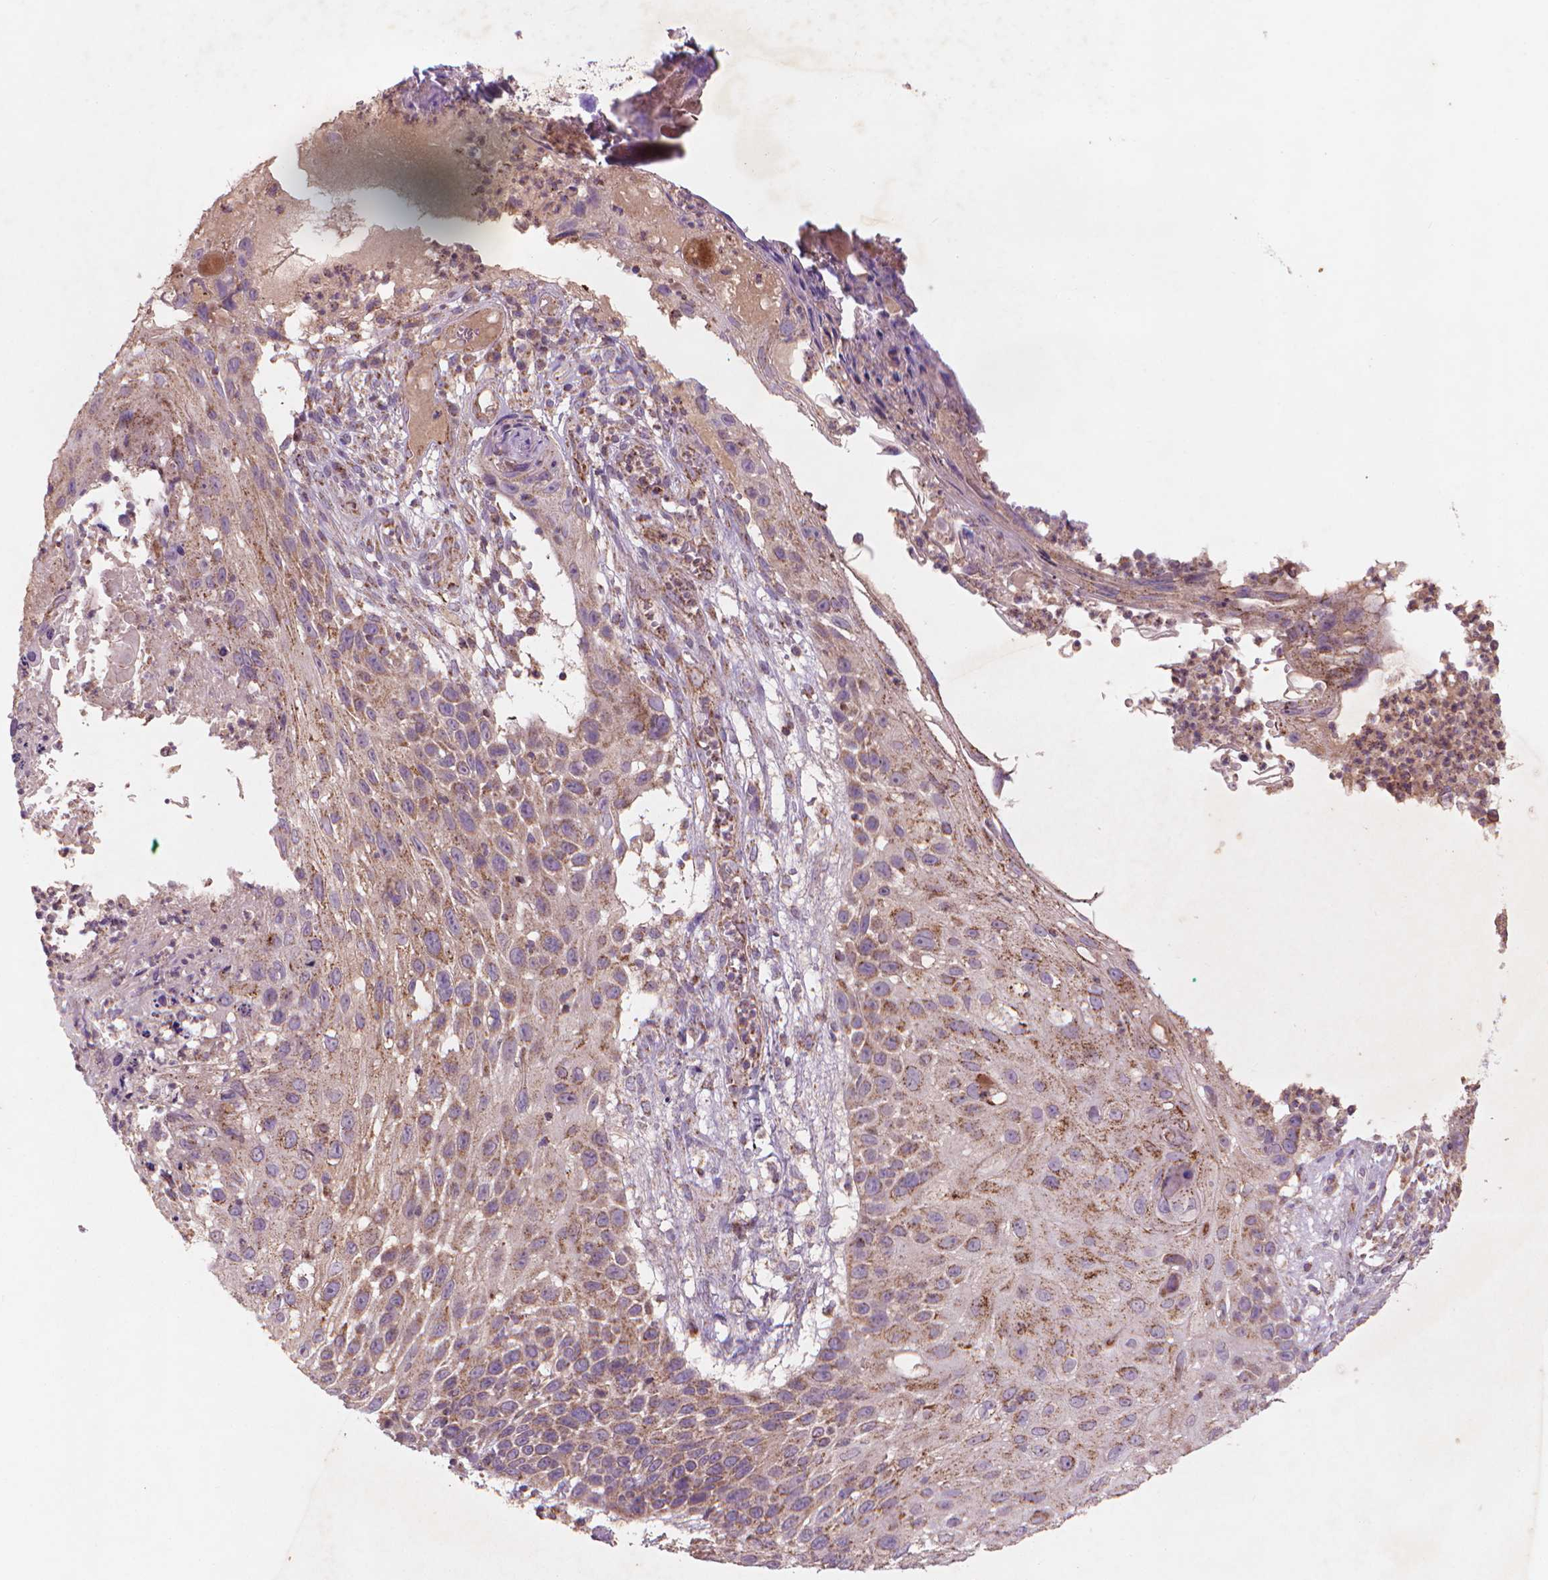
{"staining": {"intensity": "weak", "quantity": "25%-75%", "location": "cytoplasmic/membranous"}, "tissue": "skin cancer", "cell_type": "Tumor cells", "image_type": "cancer", "snomed": [{"axis": "morphology", "description": "Squamous cell carcinoma, NOS"}, {"axis": "topography", "description": "Skin"}], "caption": "This image shows IHC staining of human skin squamous cell carcinoma, with low weak cytoplasmic/membranous staining in about 25%-75% of tumor cells.", "gene": "NLRX1", "patient": {"sex": "male", "age": 92}}